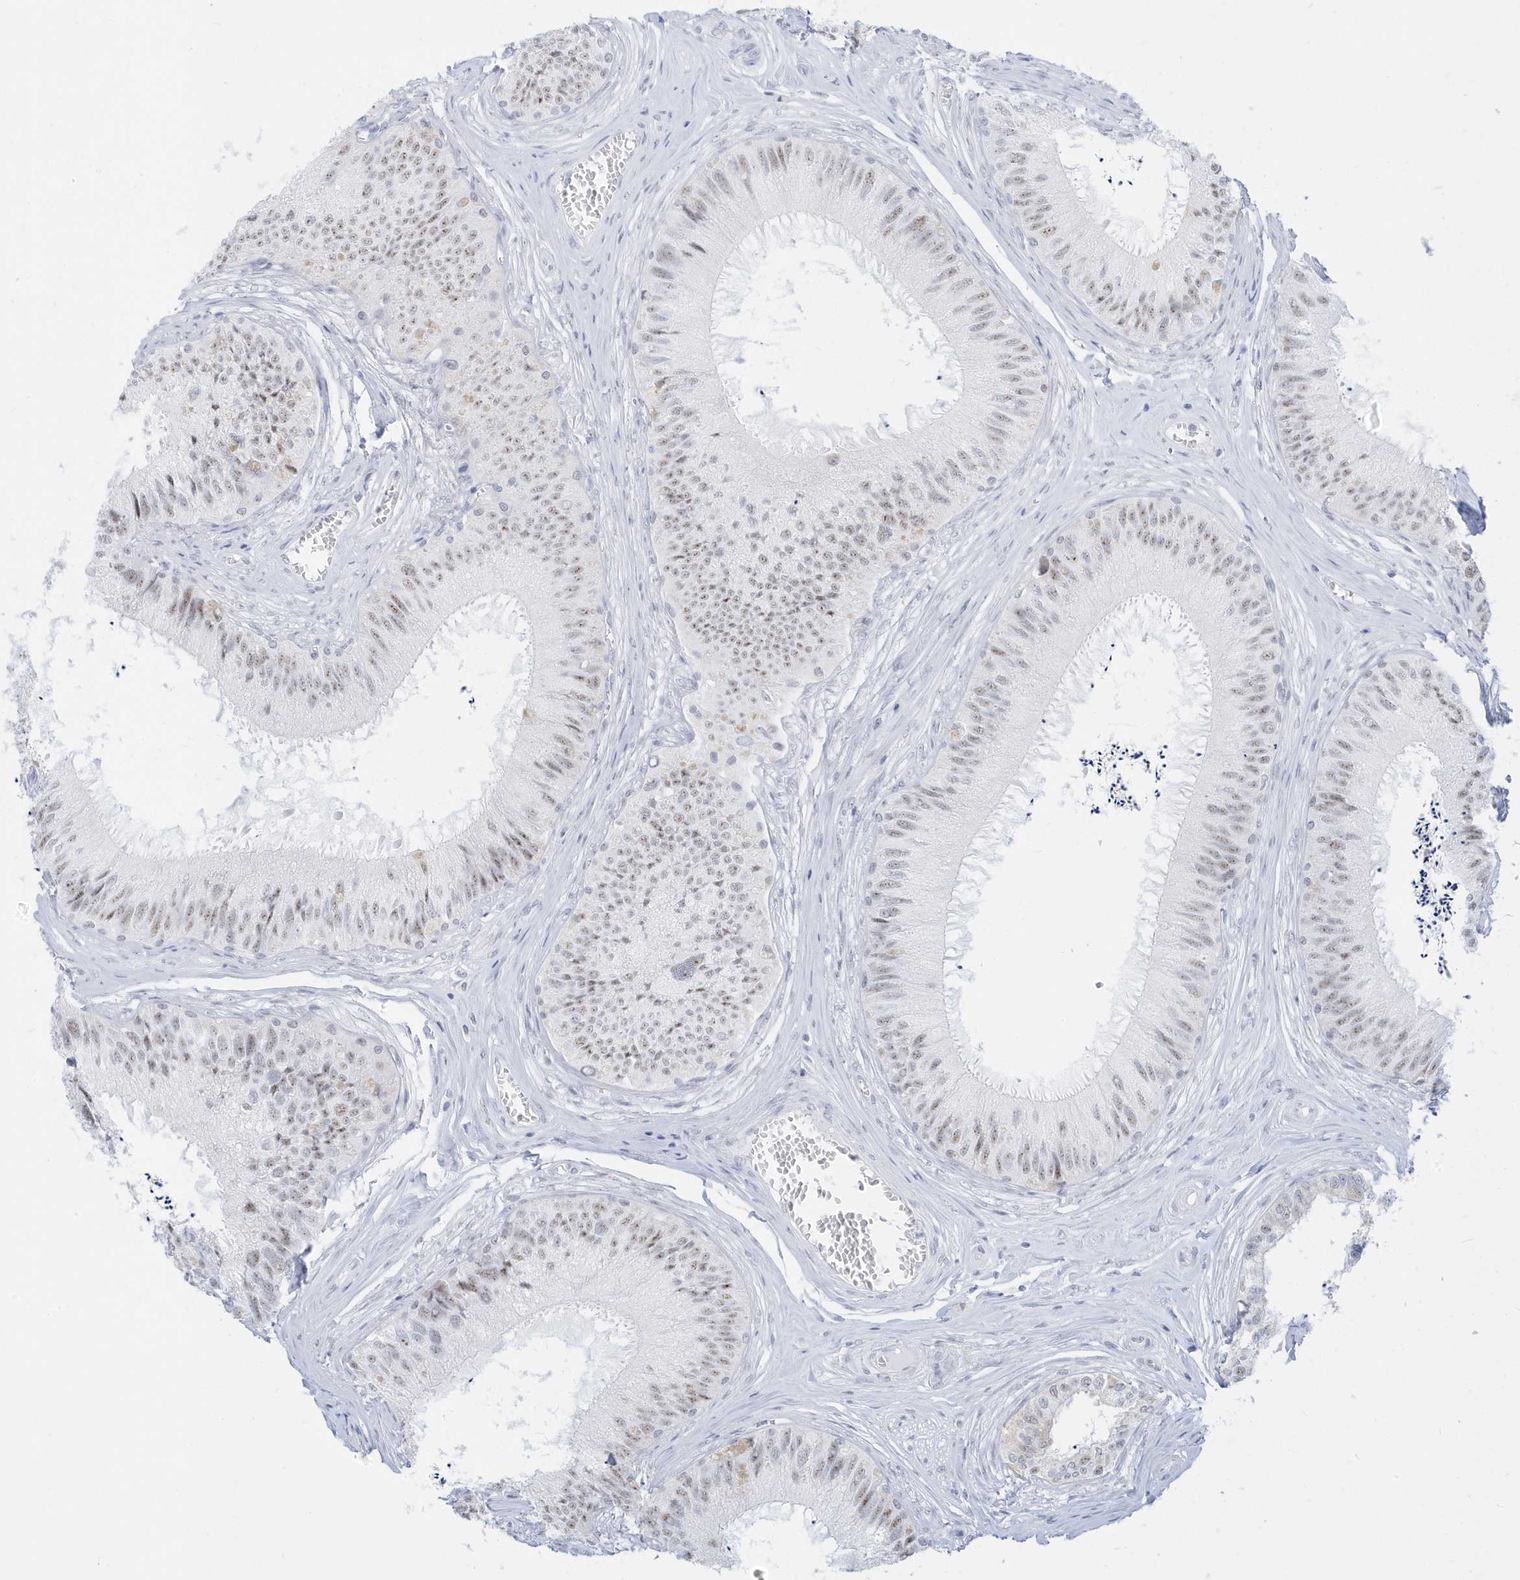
{"staining": {"intensity": "weak", "quantity": ">75%", "location": "nuclear"}, "tissue": "epididymis", "cell_type": "Glandular cells", "image_type": "normal", "snomed": [{"axis": "morphology", "description": "Normal tissue, NOS"}, {"axis": "topography", "description": "Epididymis"}], "caption": "Immunohistochemistry (IHC) photomicrograph of normal epididymis: epididymis stained using IHC exhibits low levels of weak protein expression localized specifically in the nuclear of glandular cells, appearing as a nuclear brown color.", "gene": "PLEKHN1", "patient": {"sex": "male", "age": 79}}